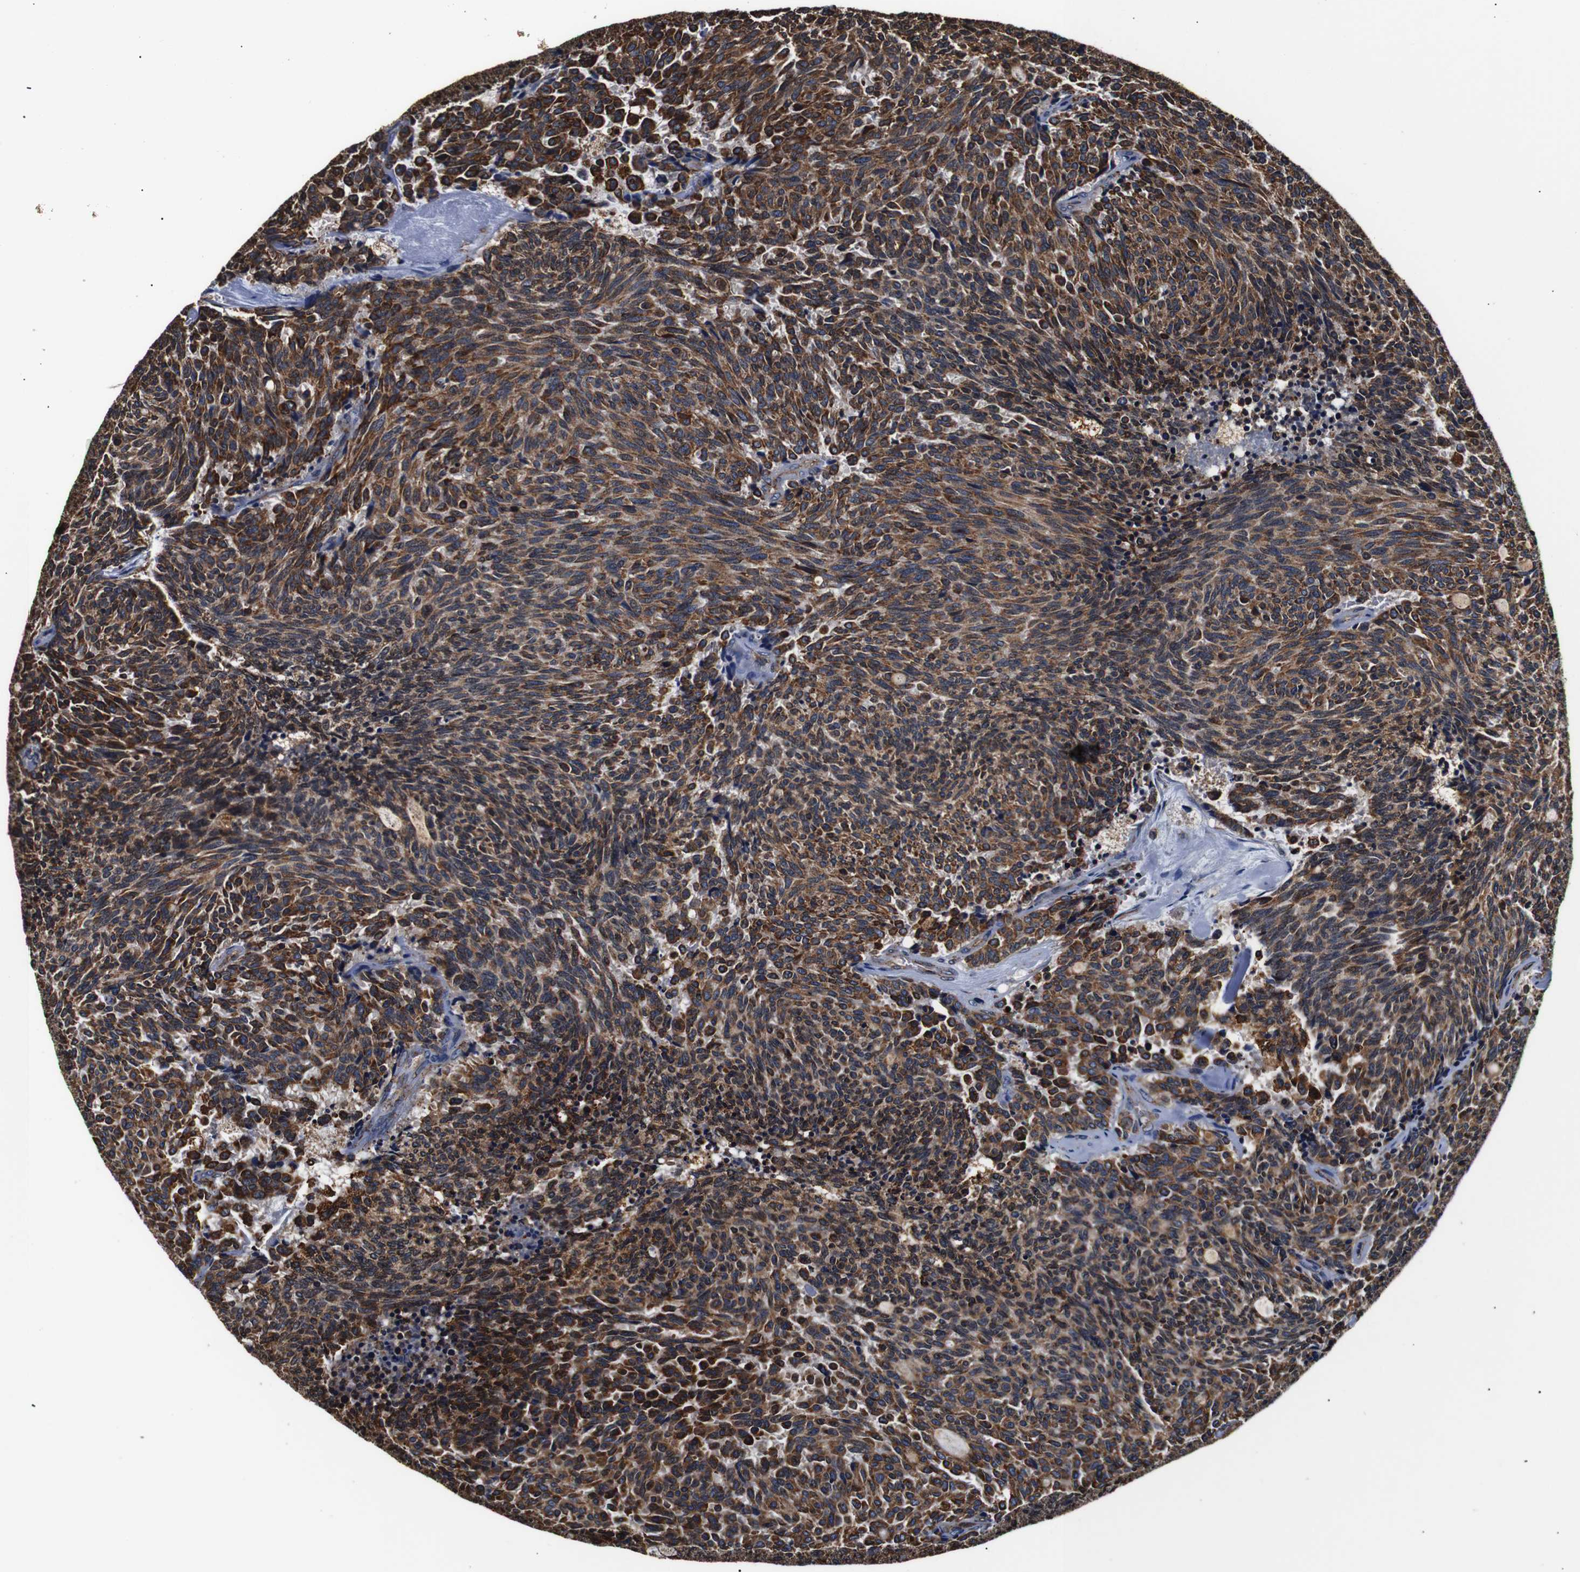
{"staining": {"intensity": "moderate", "quantity": ">75%", "location": "cytoplasmic/membranous"}, "tissue": "carcinoid", "cell_type": "Tumor cells", "image_type": "cancer", "snomed": [{"axis": "morphology", "description": "Carcinoid, malignant, NOS"}, {"axis": "topography", "description": "Pancreas"}], "caption": "Protein staining by immunohistochemistry shows moderate cytoplasmic/membranous expression in about >75% of tumor cells in carcinoid (malignant).", "gene": "HHIP", "patient": {"sex": "female", "age": 54}}